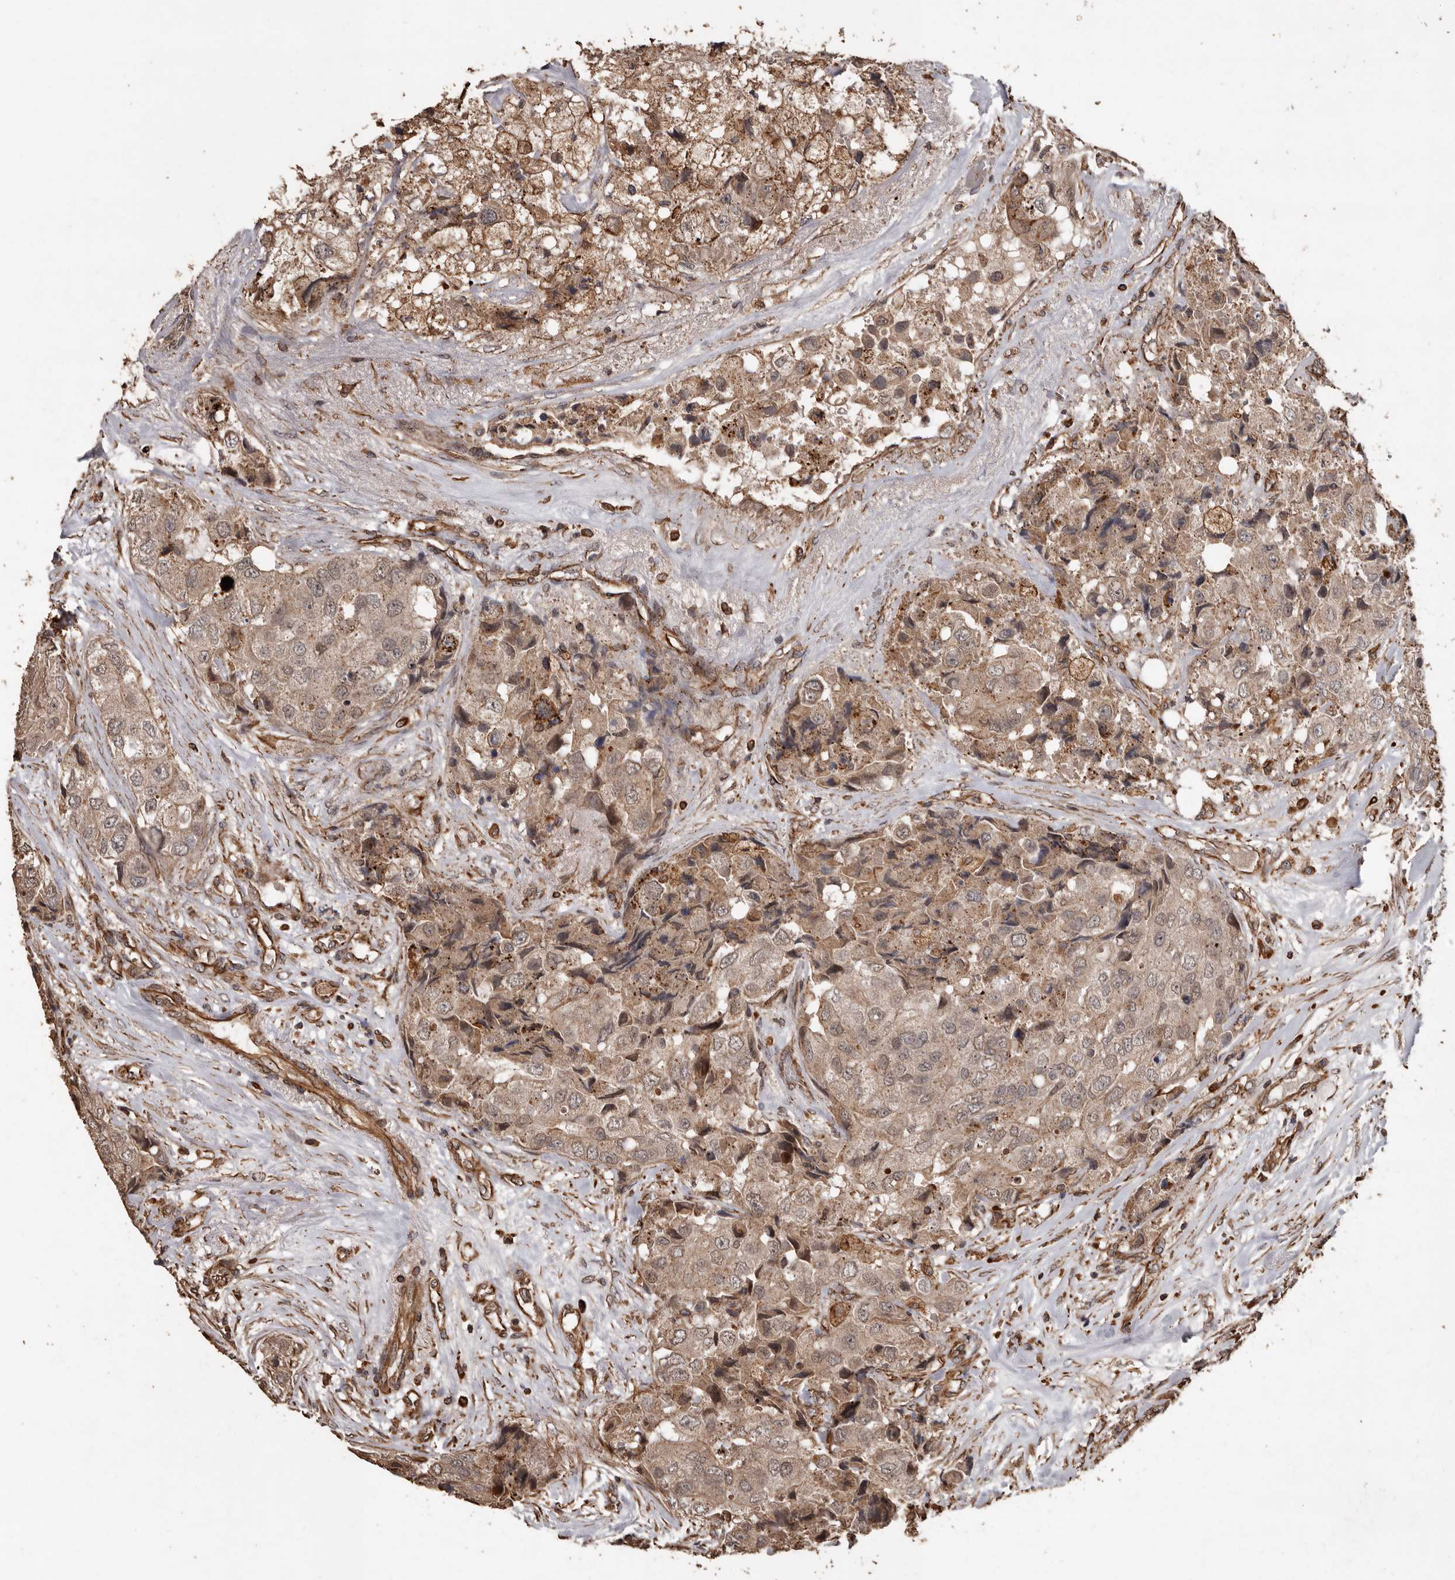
{"staining": {"intensity": "weak", "quantity": ">75%", "location": "cytoplasmic/membranous,nuclear"}, "tissue": "breast cancer", "cell_type": "Tumor cells", "image_type": "cancer", "snomed": [{"axis": "morphology", "description": "Duct carcinoma"}, {"axis": "topography", "description": "Breast"}], "caption": "The immunohistochemical stain highlights weak cytoplasmic/membranous and nuclear positivity in tumor cells of breast cancer tissue. (DAB IHC with brightfield microscopy, high magnification).", "gene": "BRAT1", "patient": {"sex": "female", "age": 62}}